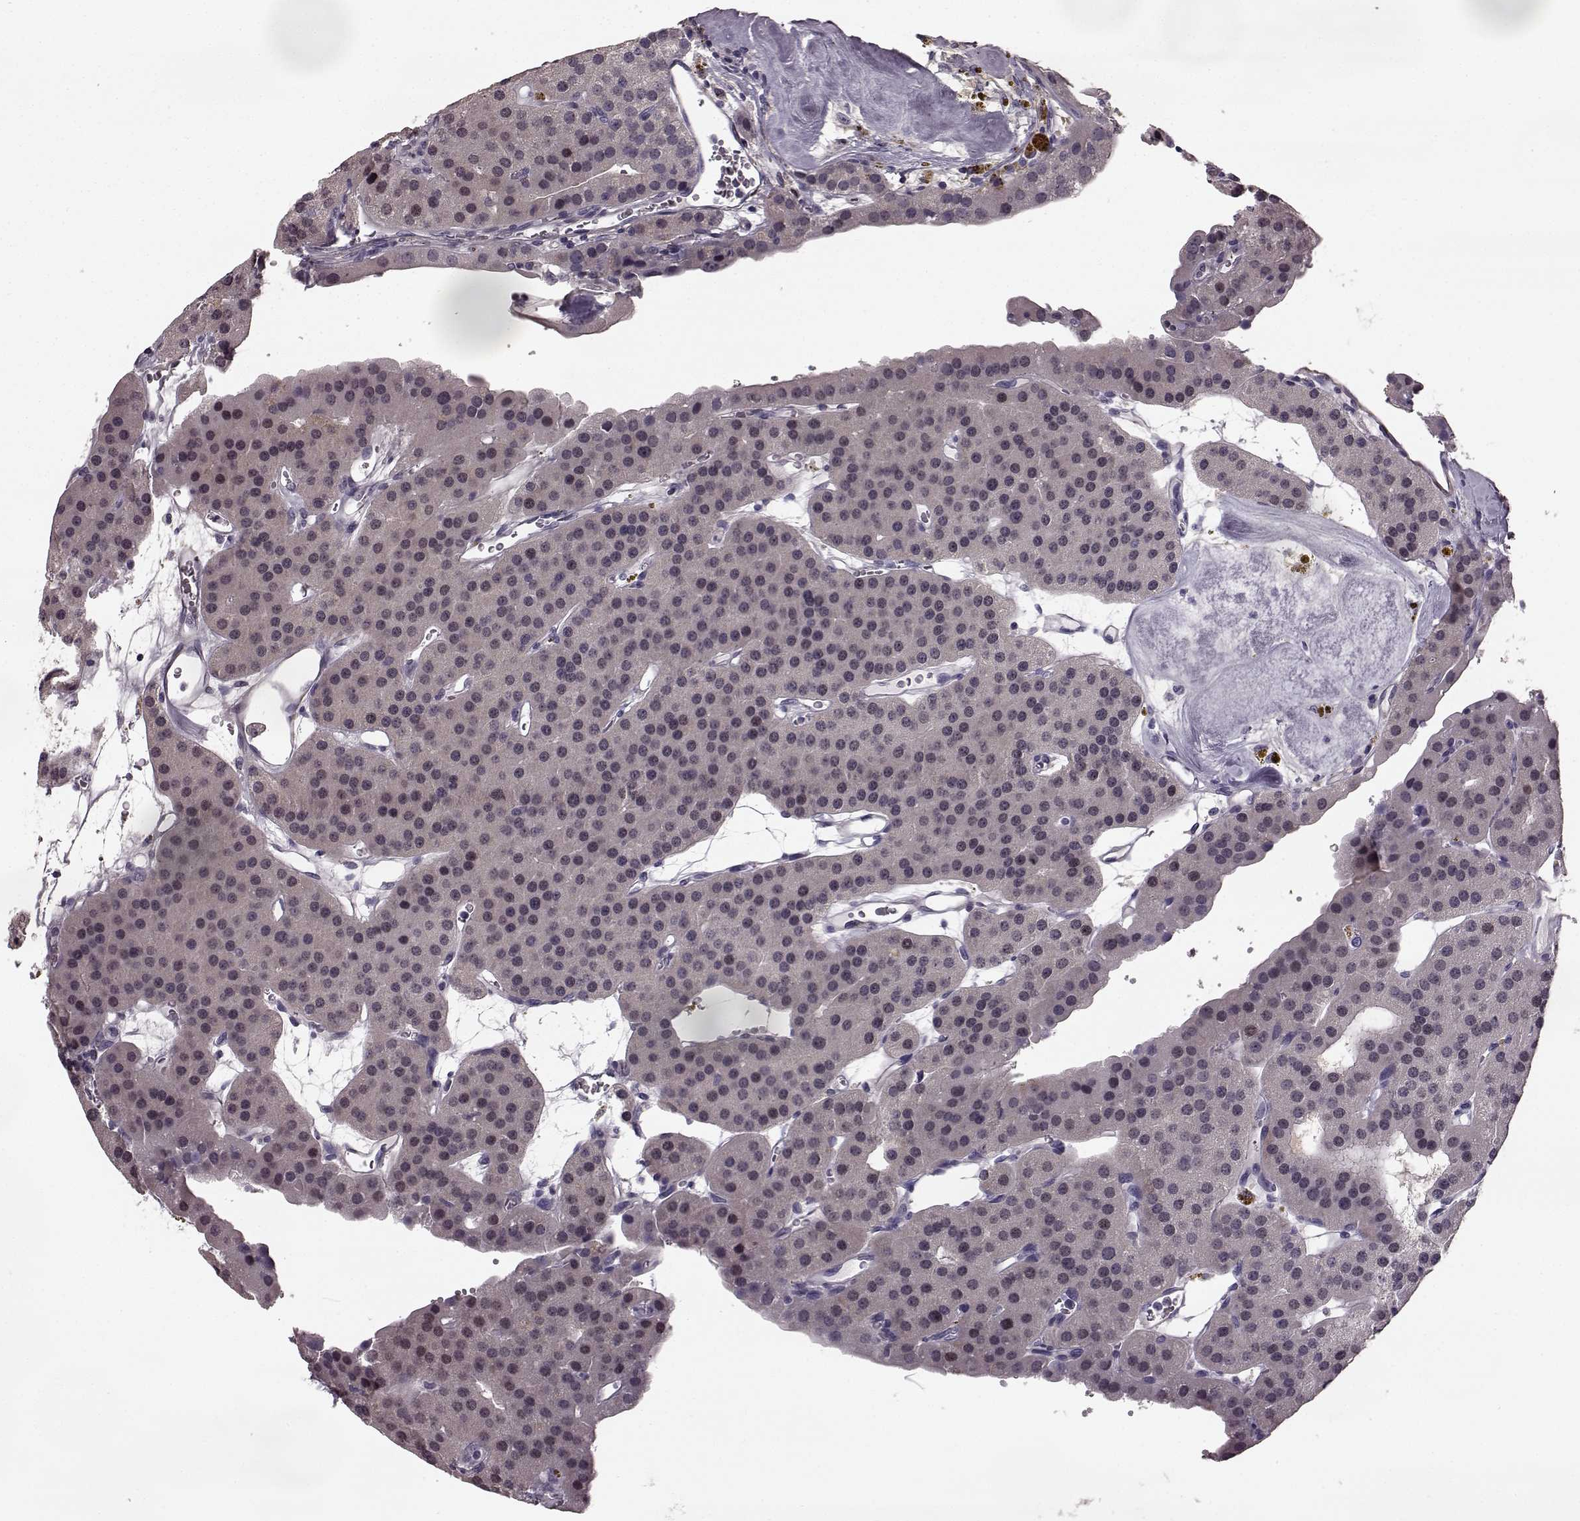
{"staining": {"intensity": "negative", "quantity": "none", "location": "none"}, "tissue": "parathyroid gland", "cell_type": "Glandular cells", "image_type": "normal", "snomed": [{"axis": "morphology", "description": "Normal tissue, NOS"}, {"axis": "morphology", "description": "Adenoma, NOS"}, {"axis": "topography", "description": "Parathyroid gland"}], "caption": "Immunohistochemical staining of benign parathyroid gland exhibits no significant staining in glandular cells. (DAB immunohistochemistry (IHC) visualized using brightfield microscopy, high magnification).", "gene": "SLCO3A1", "patient": {"sex": "female", "age": 86}}